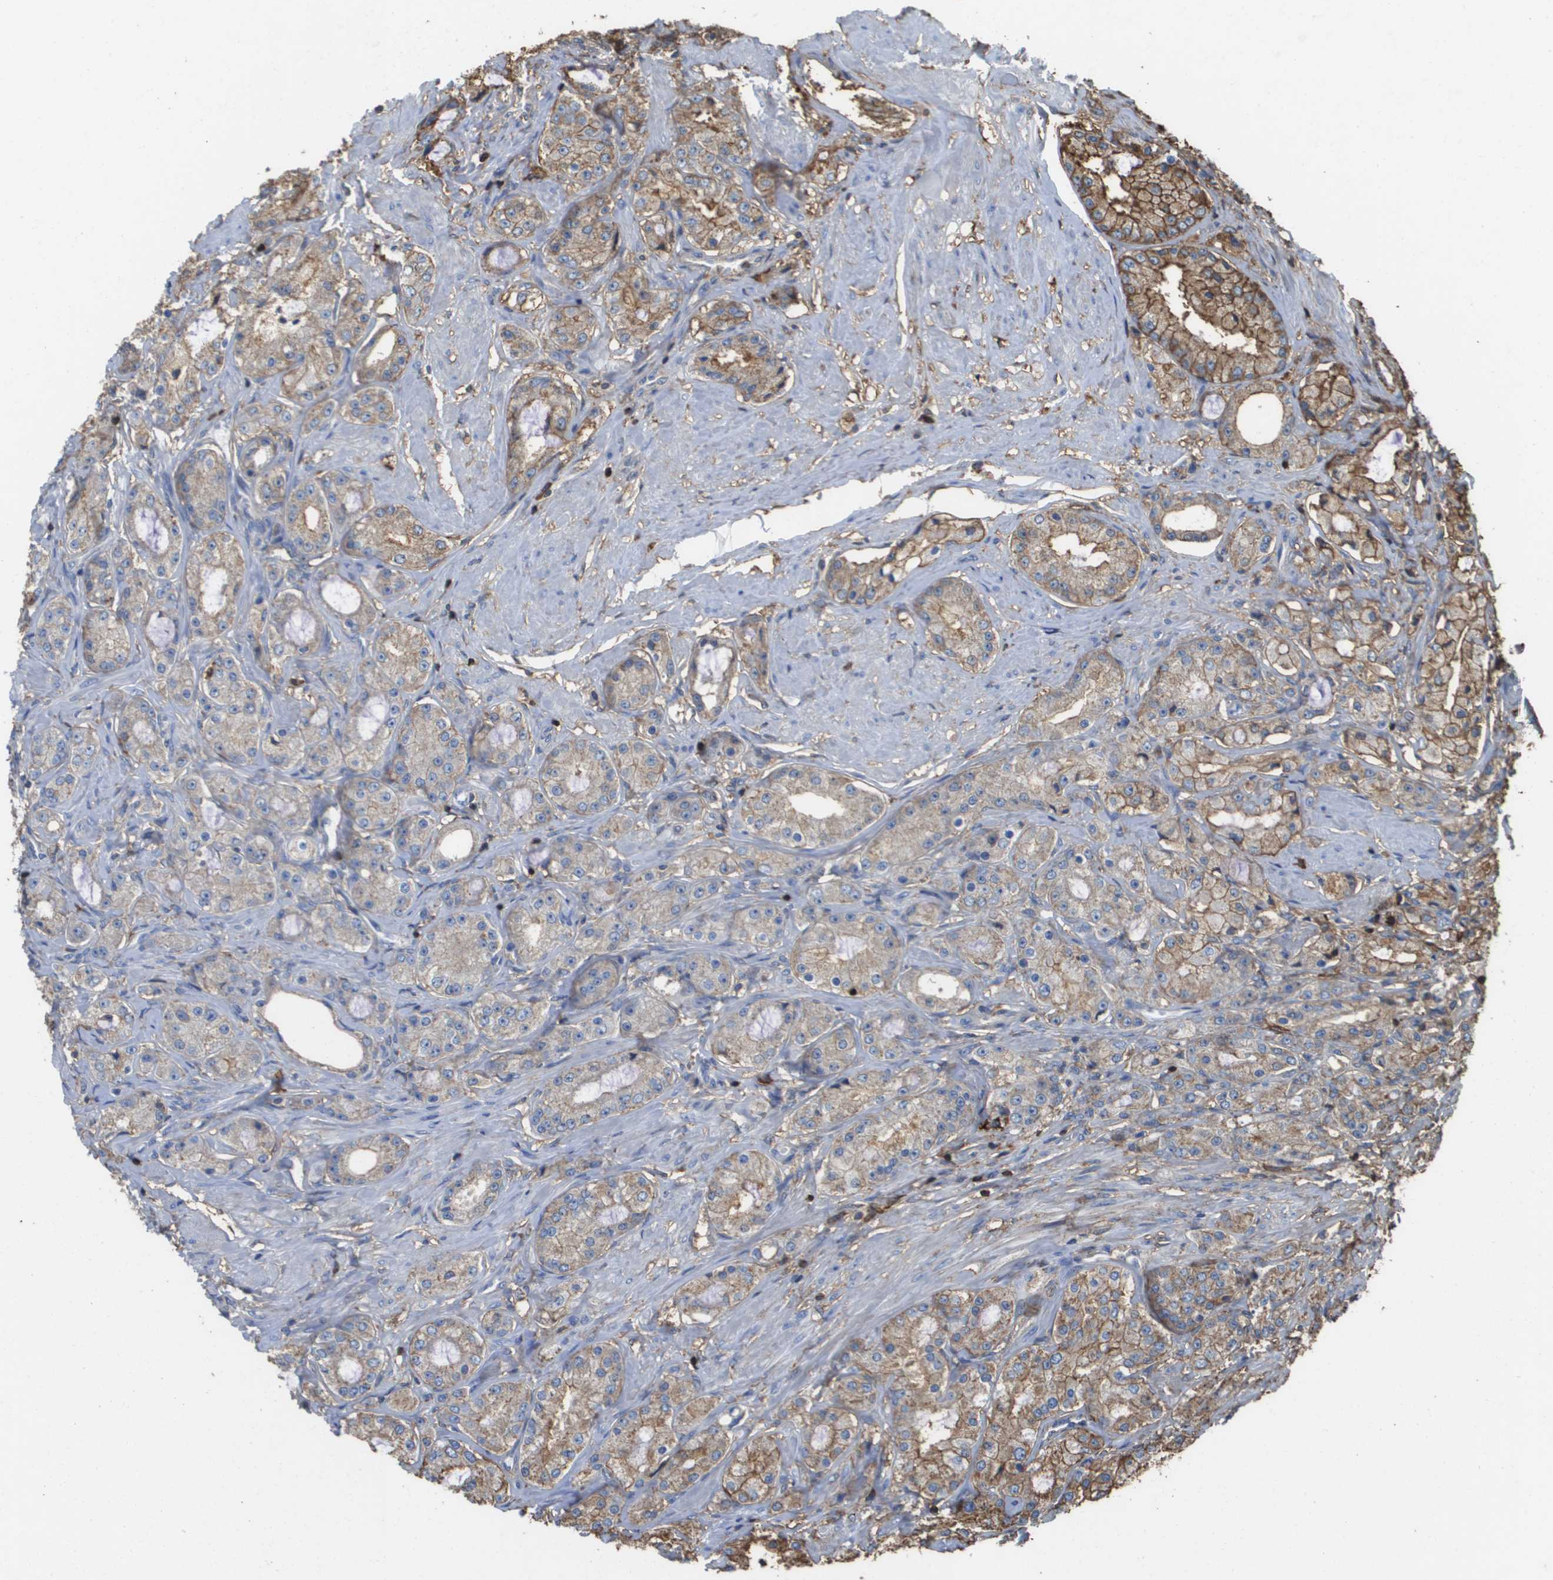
{"staining": {"intensity": "moderate", "quantity": "25%-75%", "location": "cytoplasmic/membranous"}, "tissue": "prostate cancer", "cell_type": "Tumor cells", "image_type": "cancer", "snomed": [{"axis": "morphology", "description": "Adenocarcinoma, Low grade"}, {"axis": "topography", "description": "Prostate"}], "caption": "Brown immunohistochemical staining in prostate cancer displays moderate cytoplasmic/membranous staining in about 25%-75% of tumor cells.", "gene": "PASK", "patient": {"sex": "male", "age": 63}}